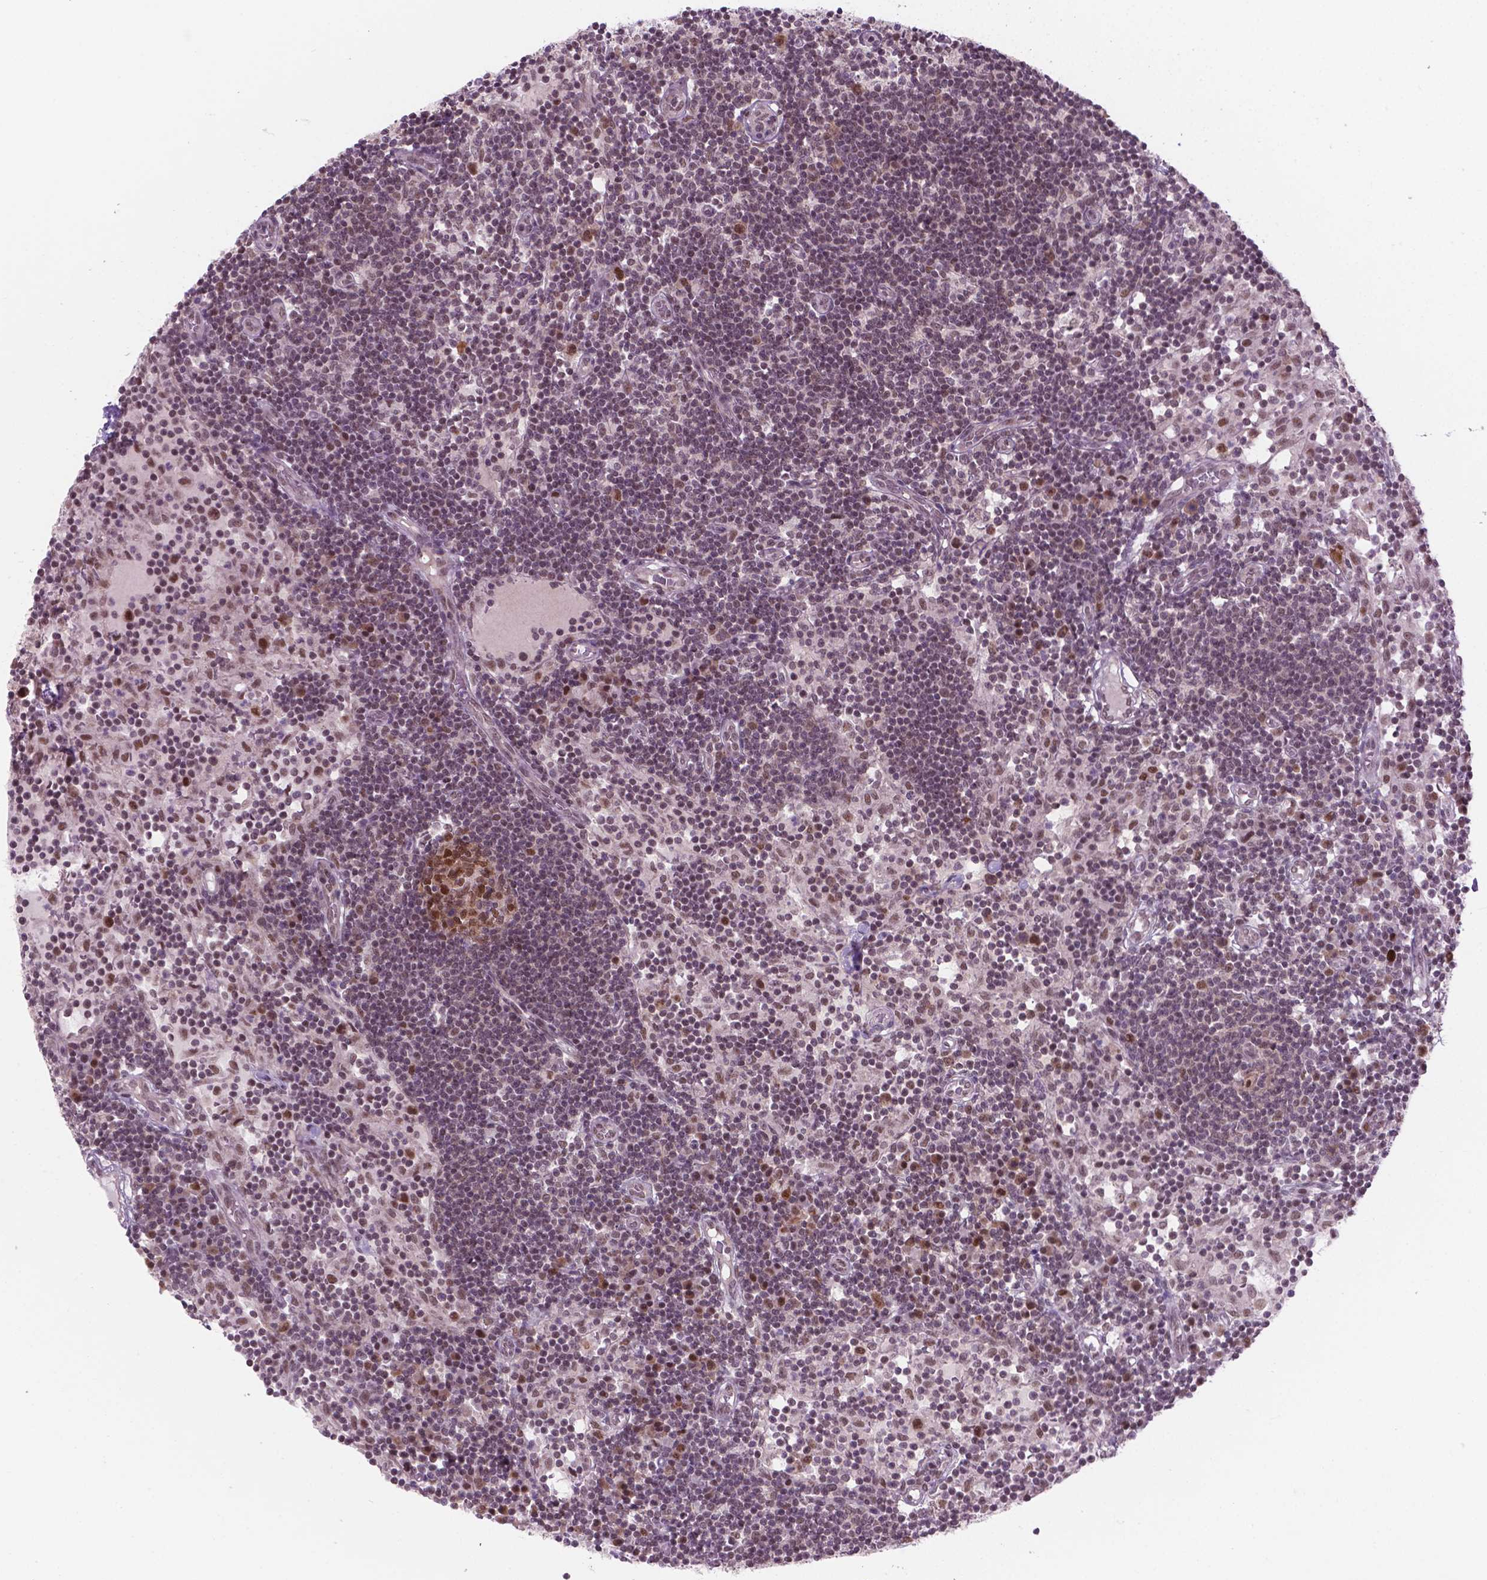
{"staining": {"intensity": "moderate", "quantity": "25%-75%", "location": "nuclear"}, "tissue": "lymph node", "cell_type": "Germinal center cells", "image_type": "normal", "snomed": [{"axis": "morphology", "description": "Normal tissue, NOS"}, {"axis": "topography", "description": "Lymph node"}], "caption": "Immunohistochemical staining of unremarkable lymph node reveals moderate nuclear protein positivity in approximately 25%-75% of germinal center cells.", "gene": "PHAX", "patient": {"sex": "female", "age": 72}}